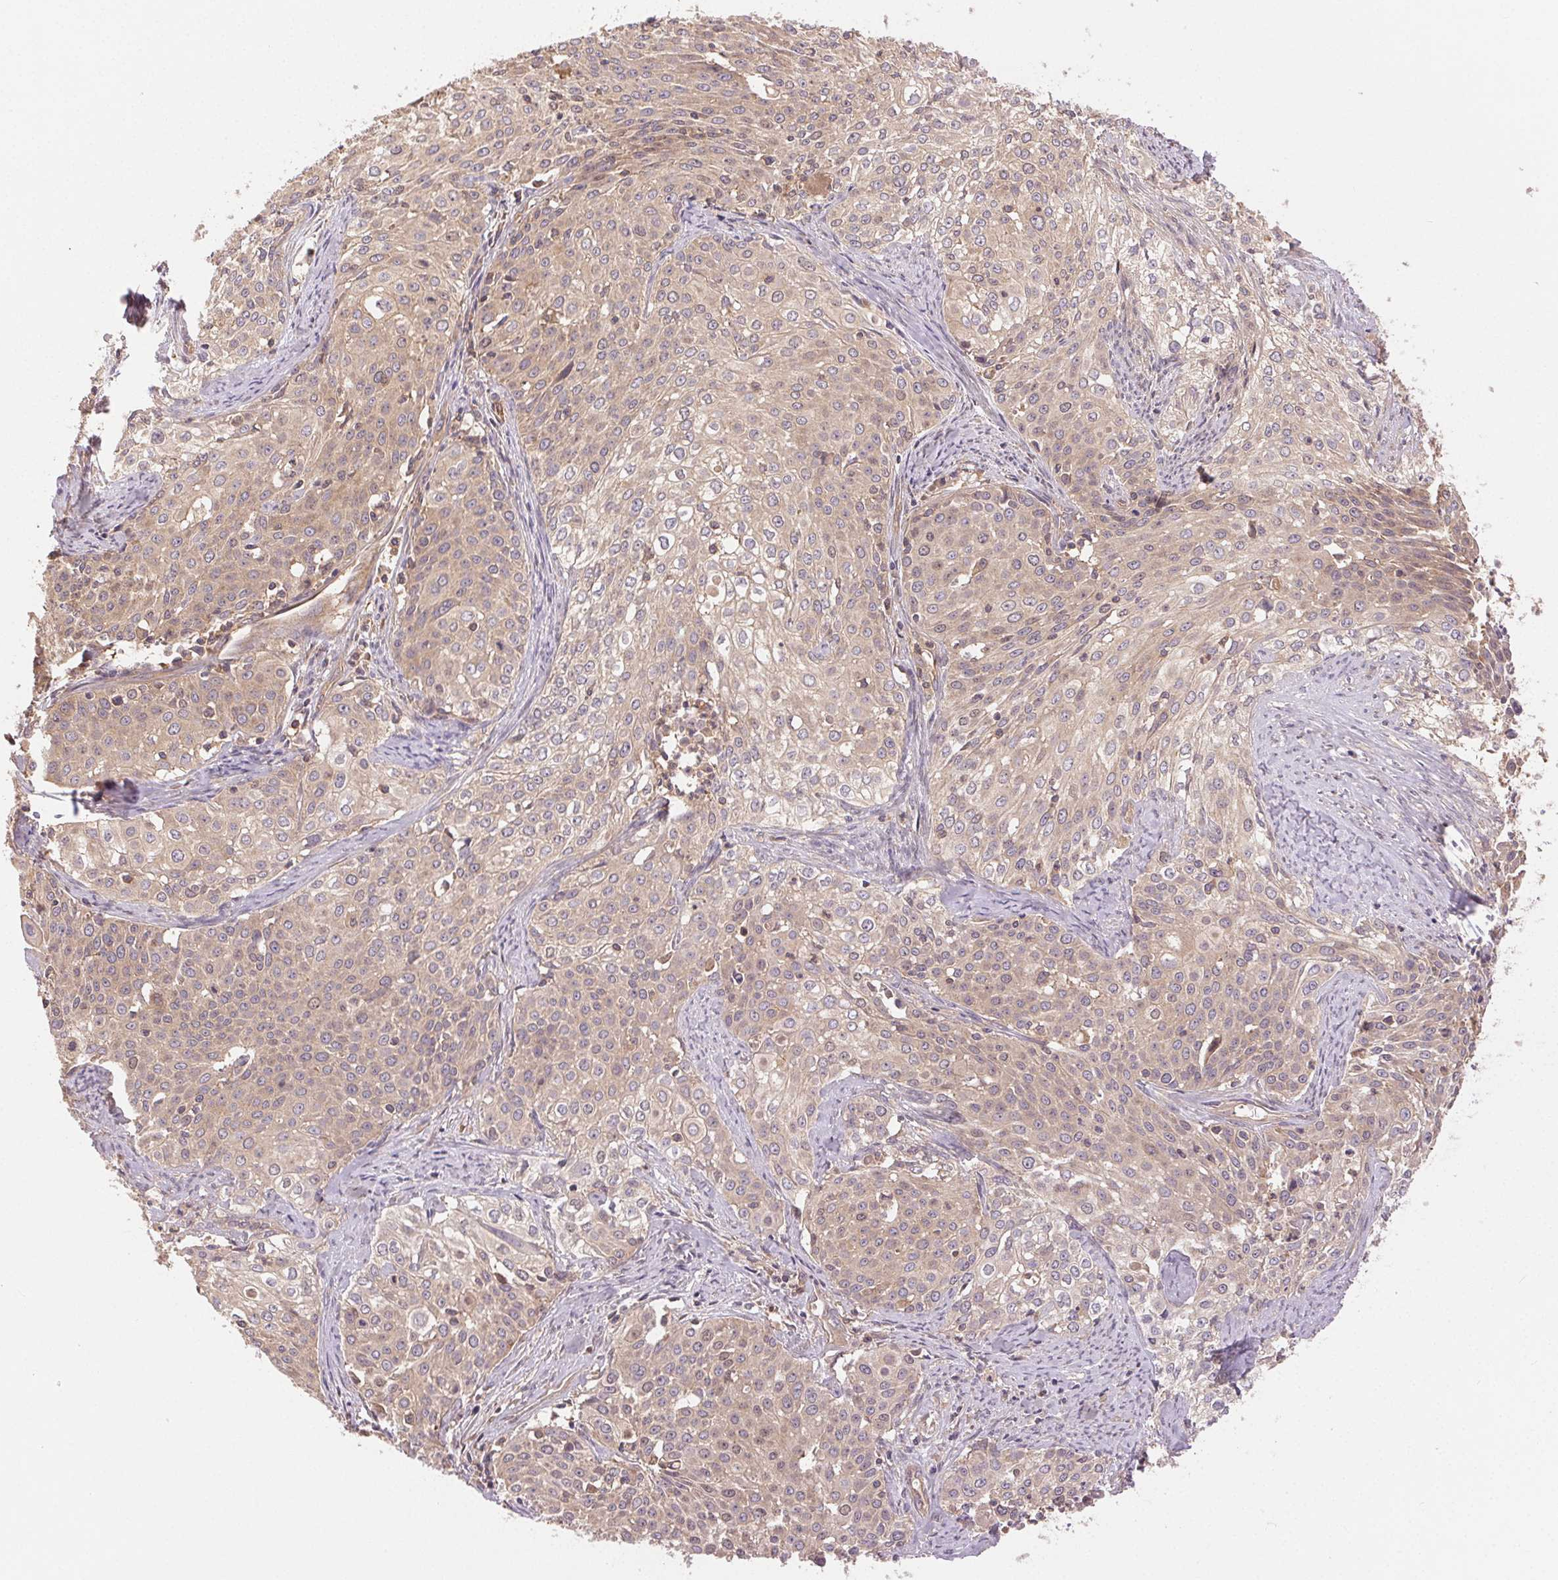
{"staining": {"intensity": "weak", "quantity": "<25%", "location": "cytoplasmic/membranous"}, "tissue": "cervical cancer", "cell_type": "Tumor cells", "image_type": "cancer", "snomed": [{"axis": "morphology", "description": "Squamous cell carcinoma, NOS"}, {"axis": "topography", "description": "Cervix"}], "caption": "Protein analysis of cervical cancer (squamous cell carcinoma) reveals no significant expression in tumor cells.", "gene": "GDI2", "patient": {"sex": "female", "age": 39}}